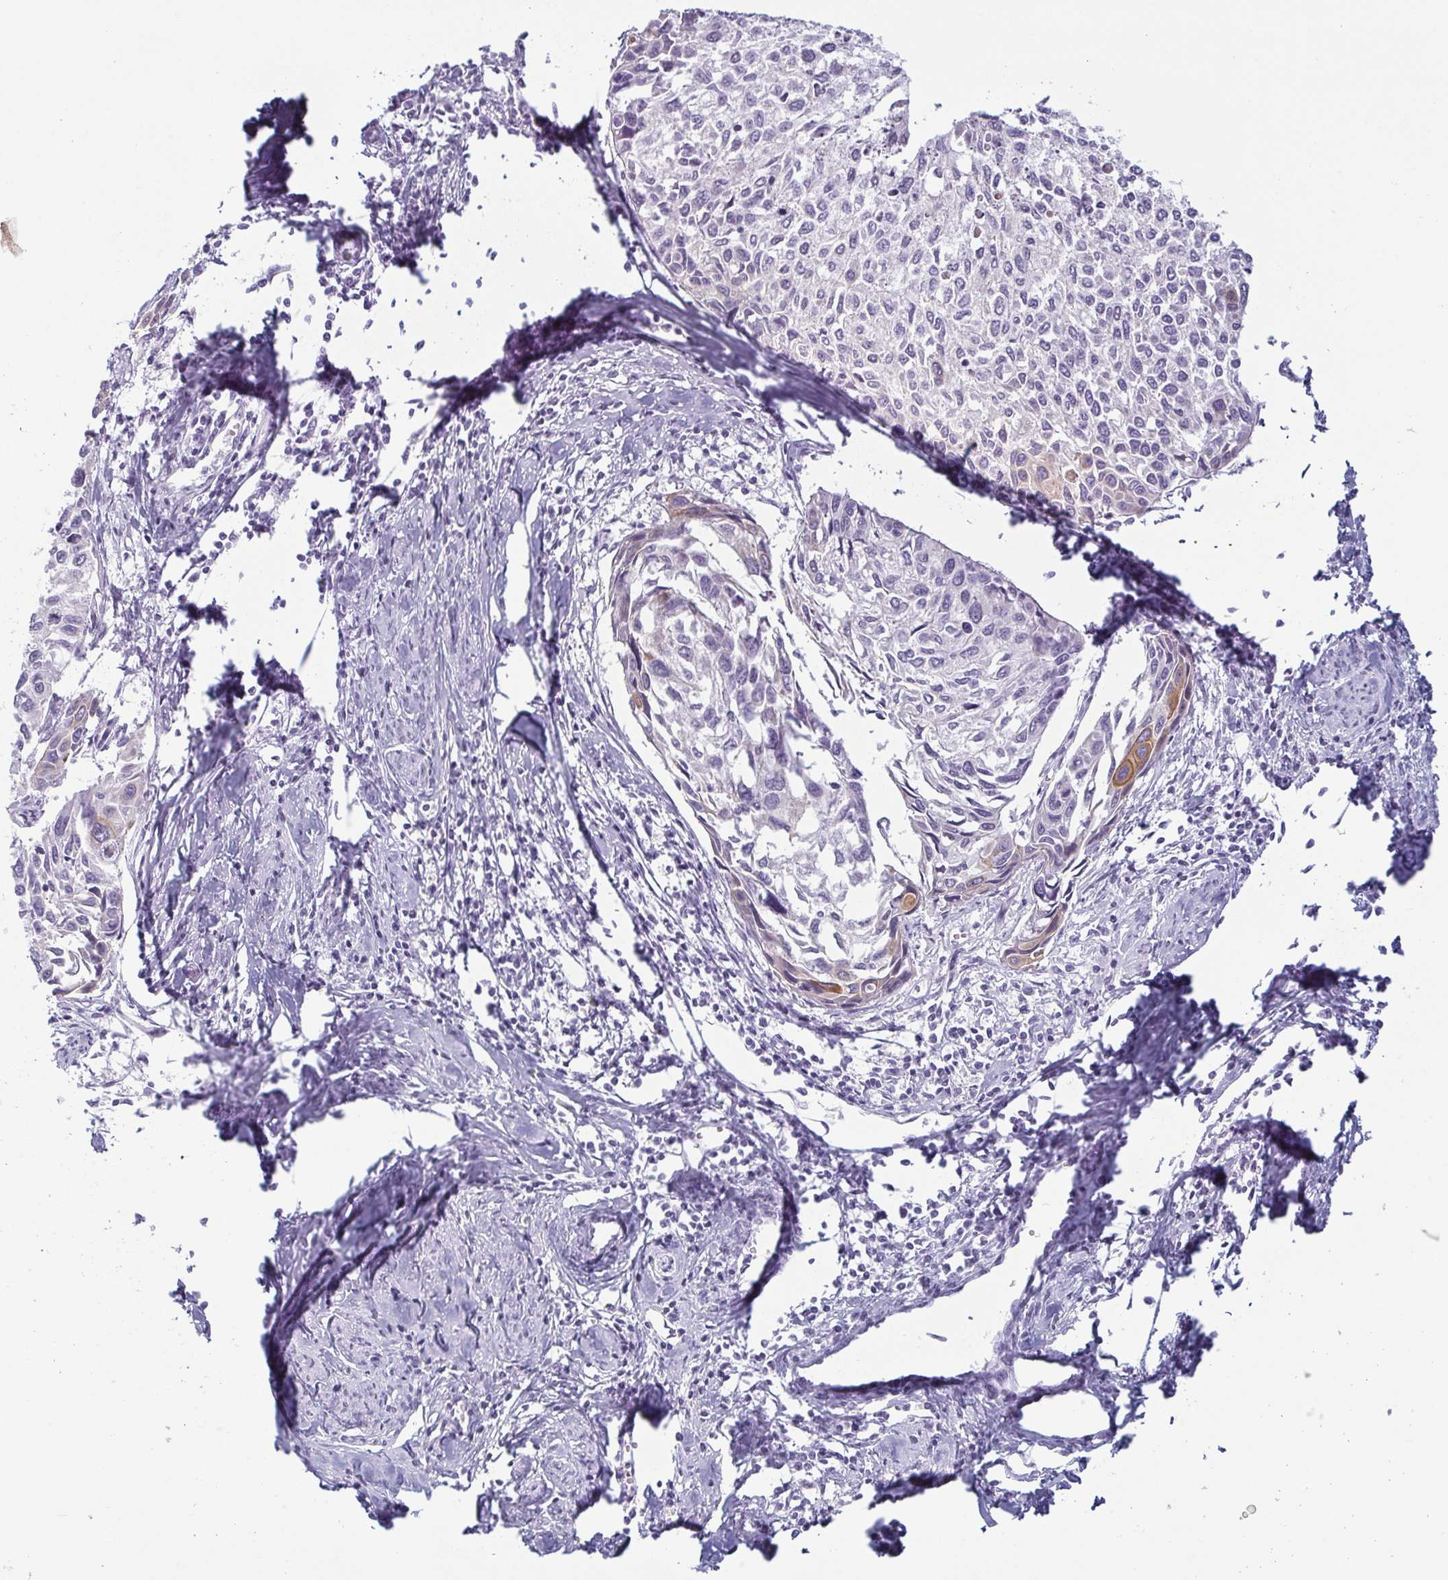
{"staining": {"intensity": "moderate", "quantity": "<25%", "location": "cytoplasmic/membranous"}, "tissue": "cervical cancer", "cell_type": "Tumor cells", "image_type": "cancer", "snomed": [{"axis": "morphology", "description": "Squamous cell carcinoma, NOS"}, {"axis": "topography", "description": "Cervix"}], "caption": "Protein staining of cervical cancer tissue shows moderate cytoplasmic/membranous staining in about <25% of tumor cells.", "gene": "KRT78", "patient": {"sex": "female", "age": 50}}